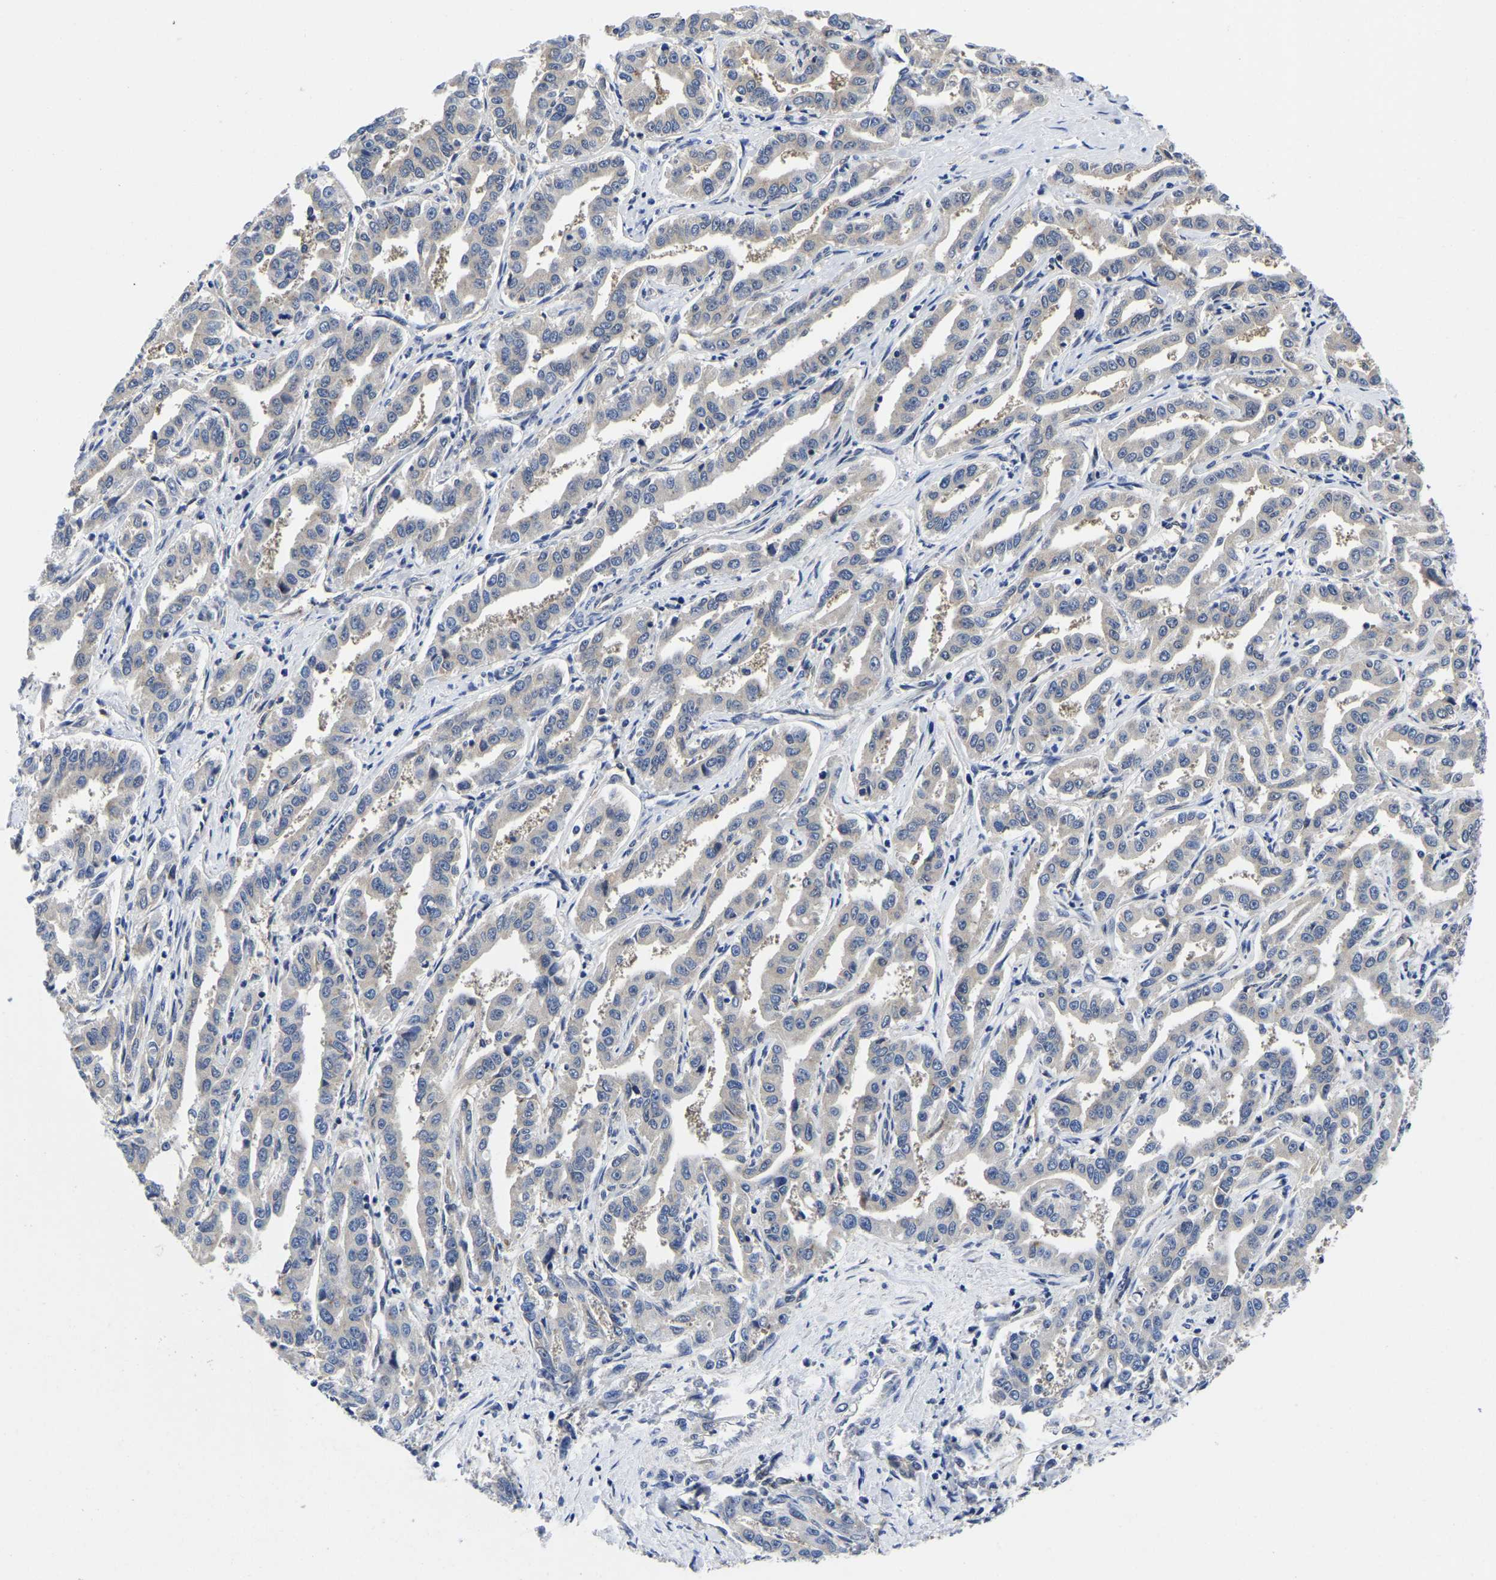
{"staining": {"intensity": "negative", "quantity": "none", "location": "none"}, "tissue": "liver cancer", "cell_type": "Tumor cells", "image_type": "cancer", "snomed": [{"axis": "morphology", "description": "Cholangiocarcinoma"}, {"axis": "topography", "description": "Liver"}], "caption": "Human liver cancer stained for a protein using IHC demonstrates no staining in tumor cells.", "gene": "MCOLN2", "patient": {"sex": "male", "age": 59}}